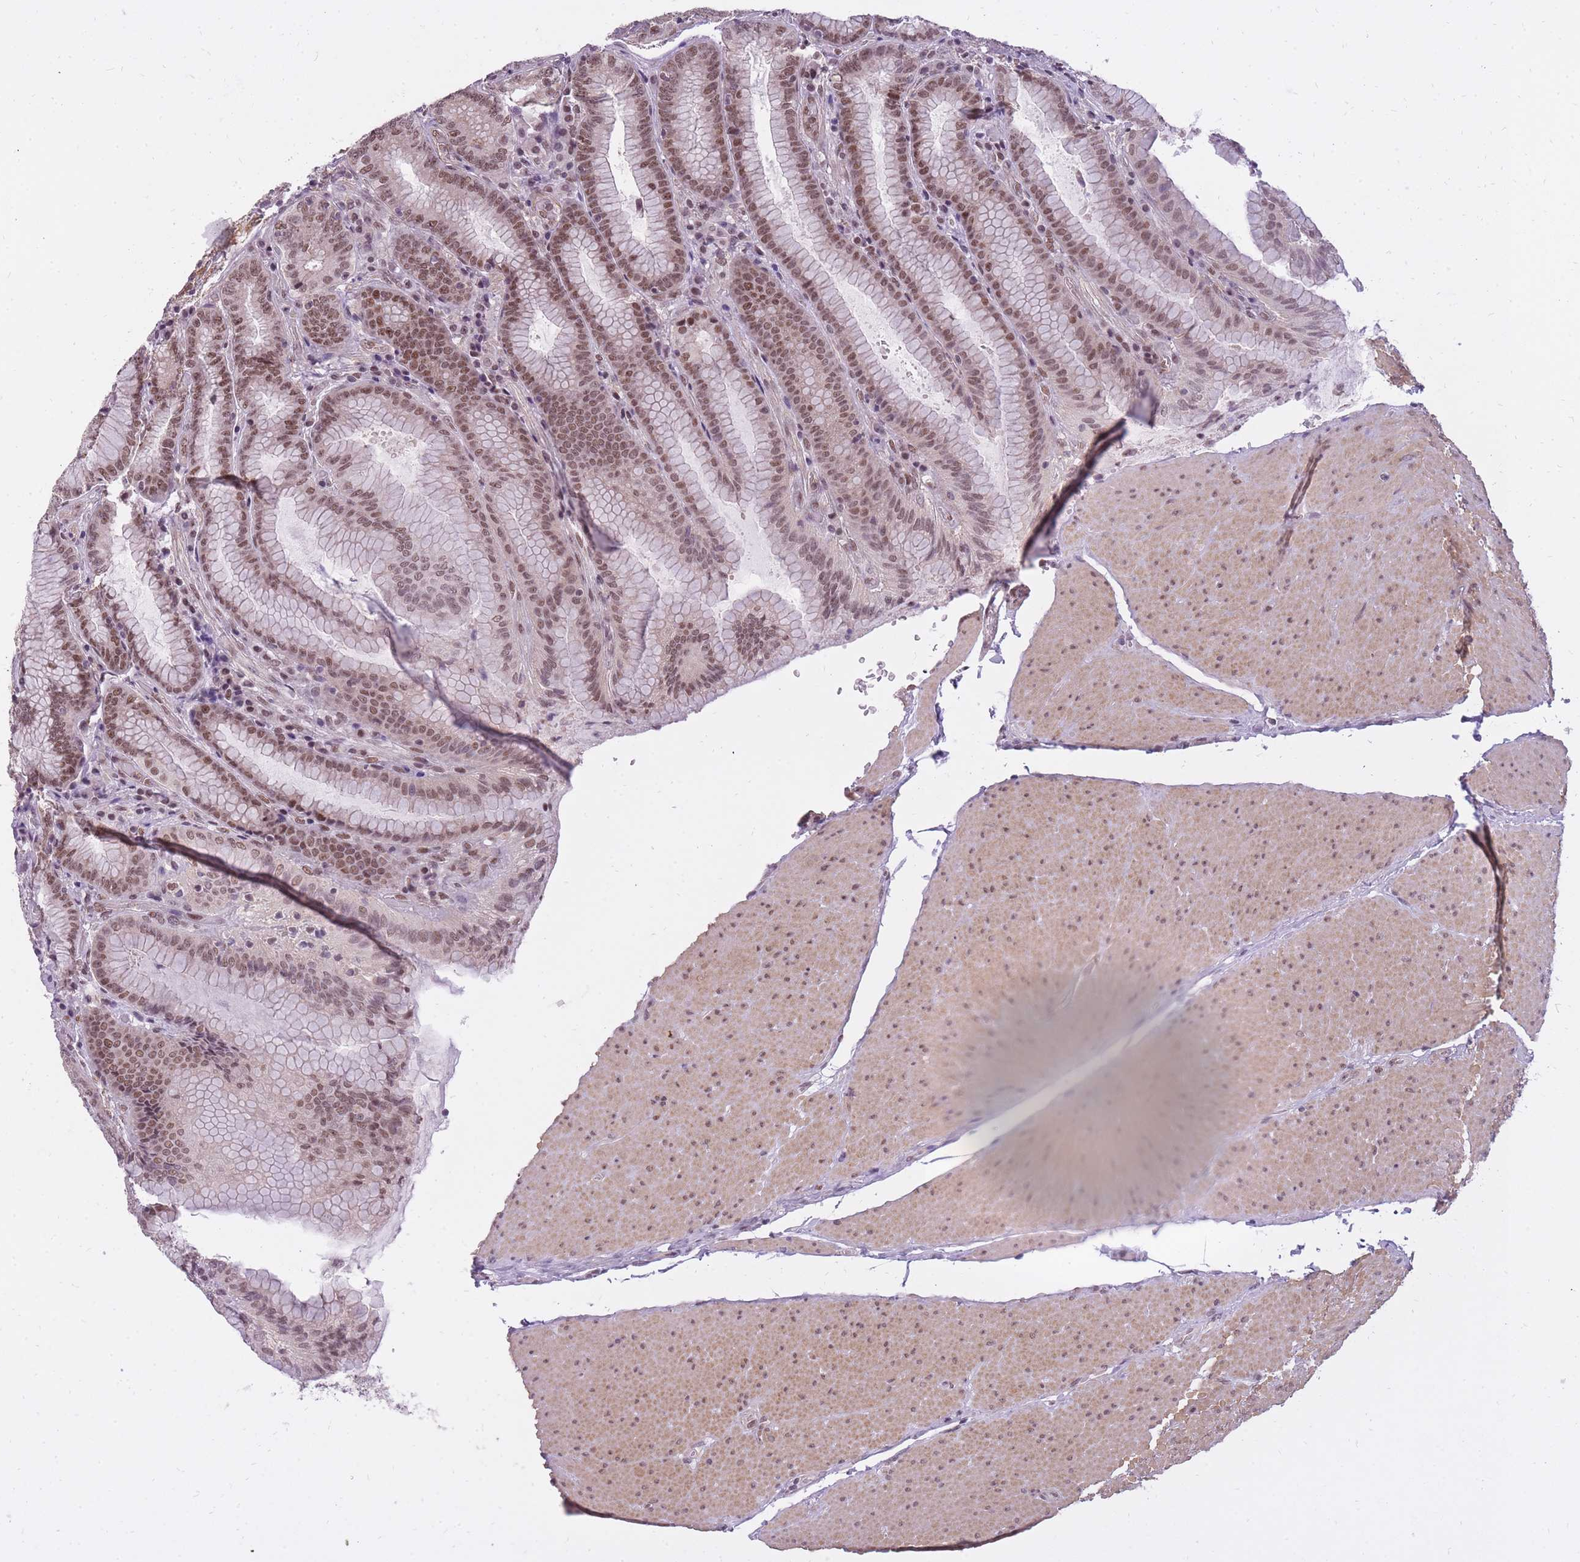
{"staining": {"intensity": "moderate", "quantity": ">75%", "location": "cytoplasmic/membranous,nuclear"}, "tissue": "stomach", "cell_type": "Glandular cells", "image_type": "normal", "snomed": [{"axis": "morphology", "description": "Normal tissue, NOS"}, {"axis": "topography", "description": "Stomach, upper"}, {"axis": "topography", "description": "Stomach, lower"}], "caption": "A histopathology image of human stomach stained for a protein exhibits moderate cytoplasmic/membranous,nuclear brown staining in glandular cells. Ihc stains the protein of interest in brown and the nuclei are stained blue.", "gene": "TIGD1", "patient": {"sex": "female", "age": 76}}